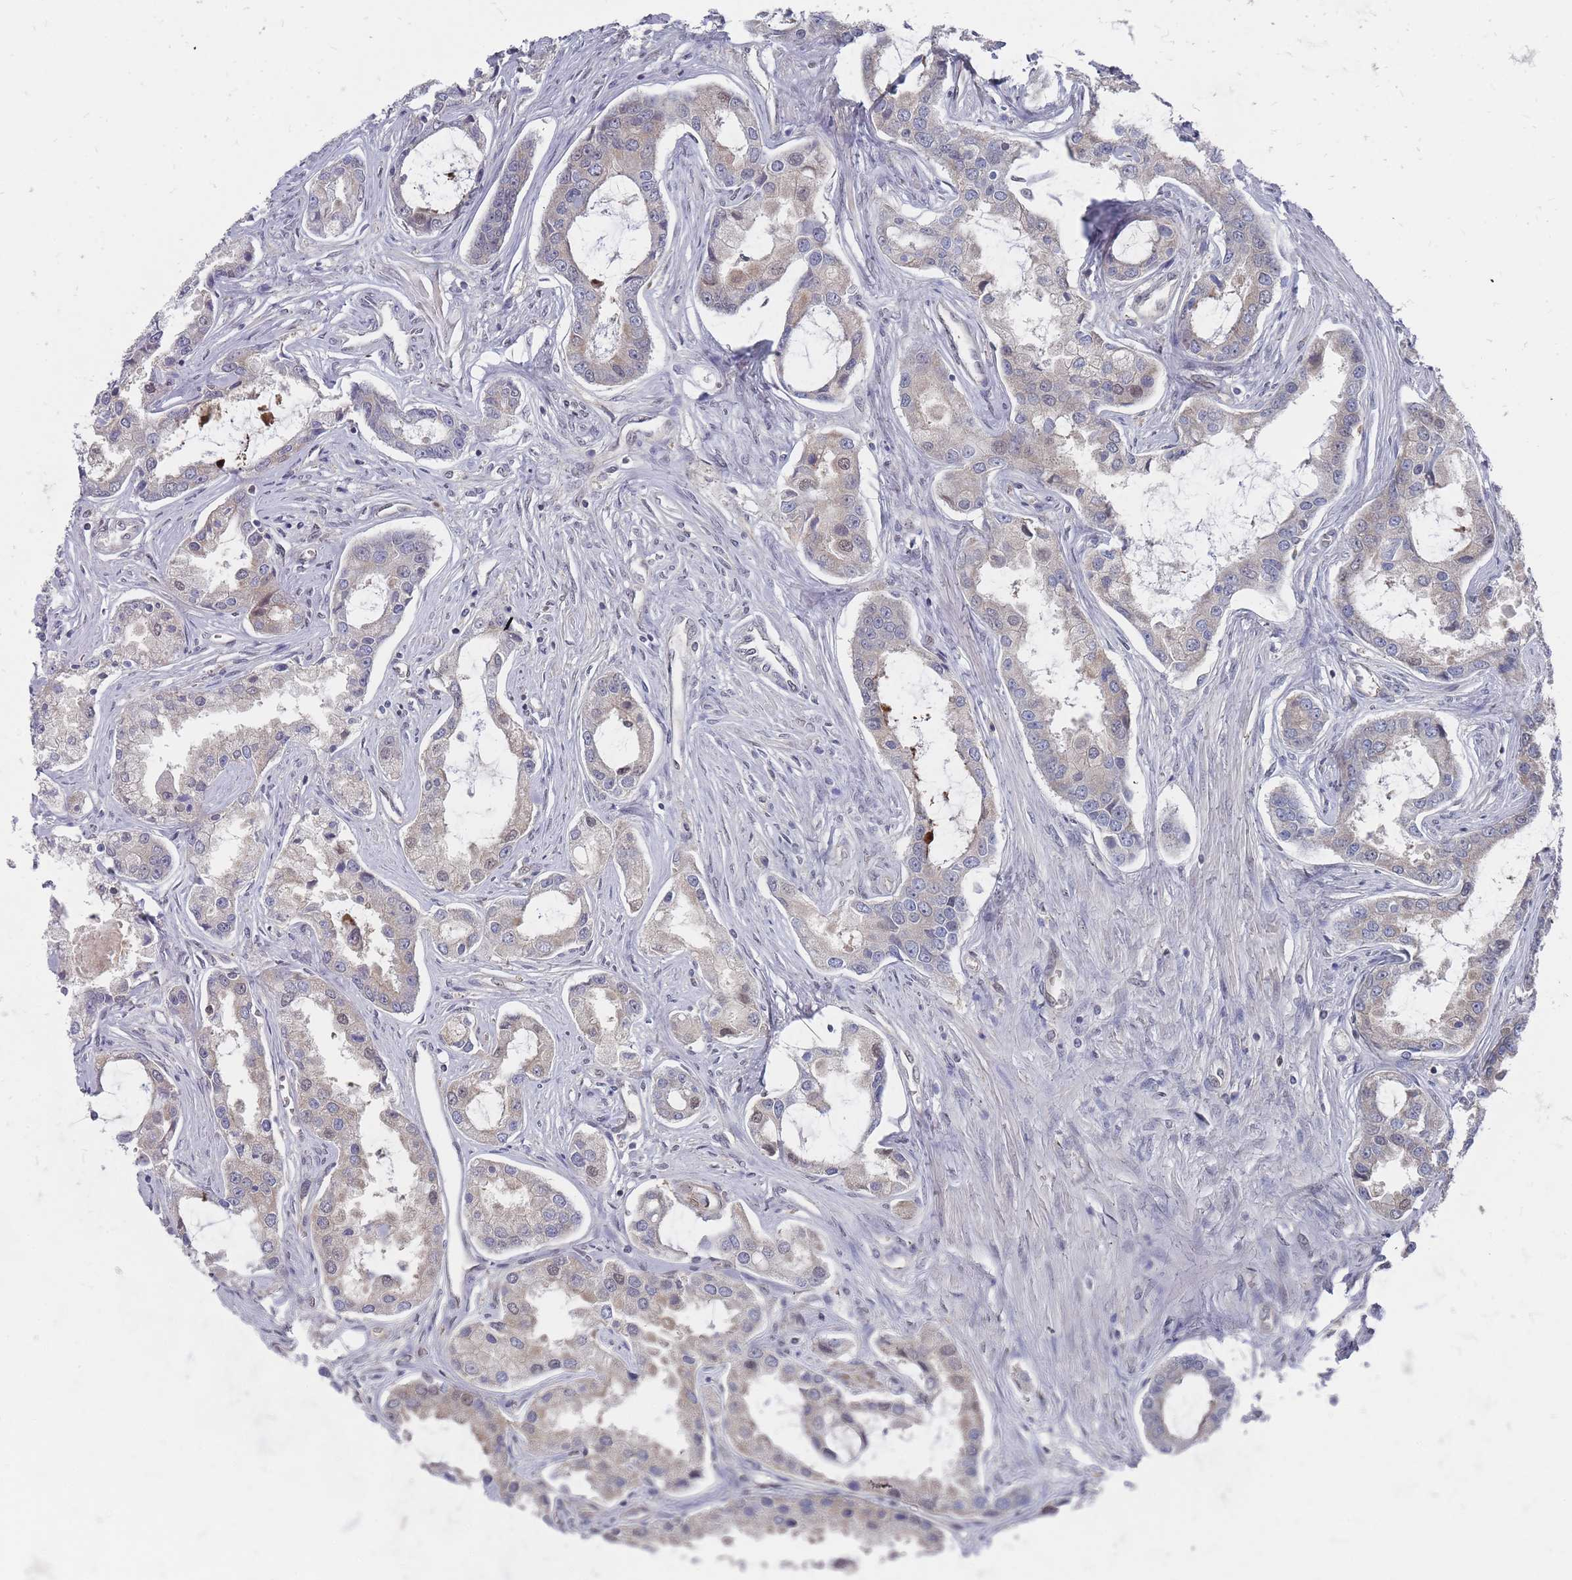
{"staining": {"intensity": "weak", "quantity": "<25%", "location": "cytoplasmic/membranous"}, "tissue": "prostate cancer", "cell_type": "Tumor cells", "image_type": "cancer", "snomed": [{"axis": "morphology", "description": "Adenocarcinoma, Low grade"}, {"axis": "topography", "description": "Prostate"}], "caption": "This is an immunohistochemistry (IHC) image of prostate cancer. There is no expression in tumor cells.", "gene": "NKD1", "patient": {"sex": "male", "age": 68}}